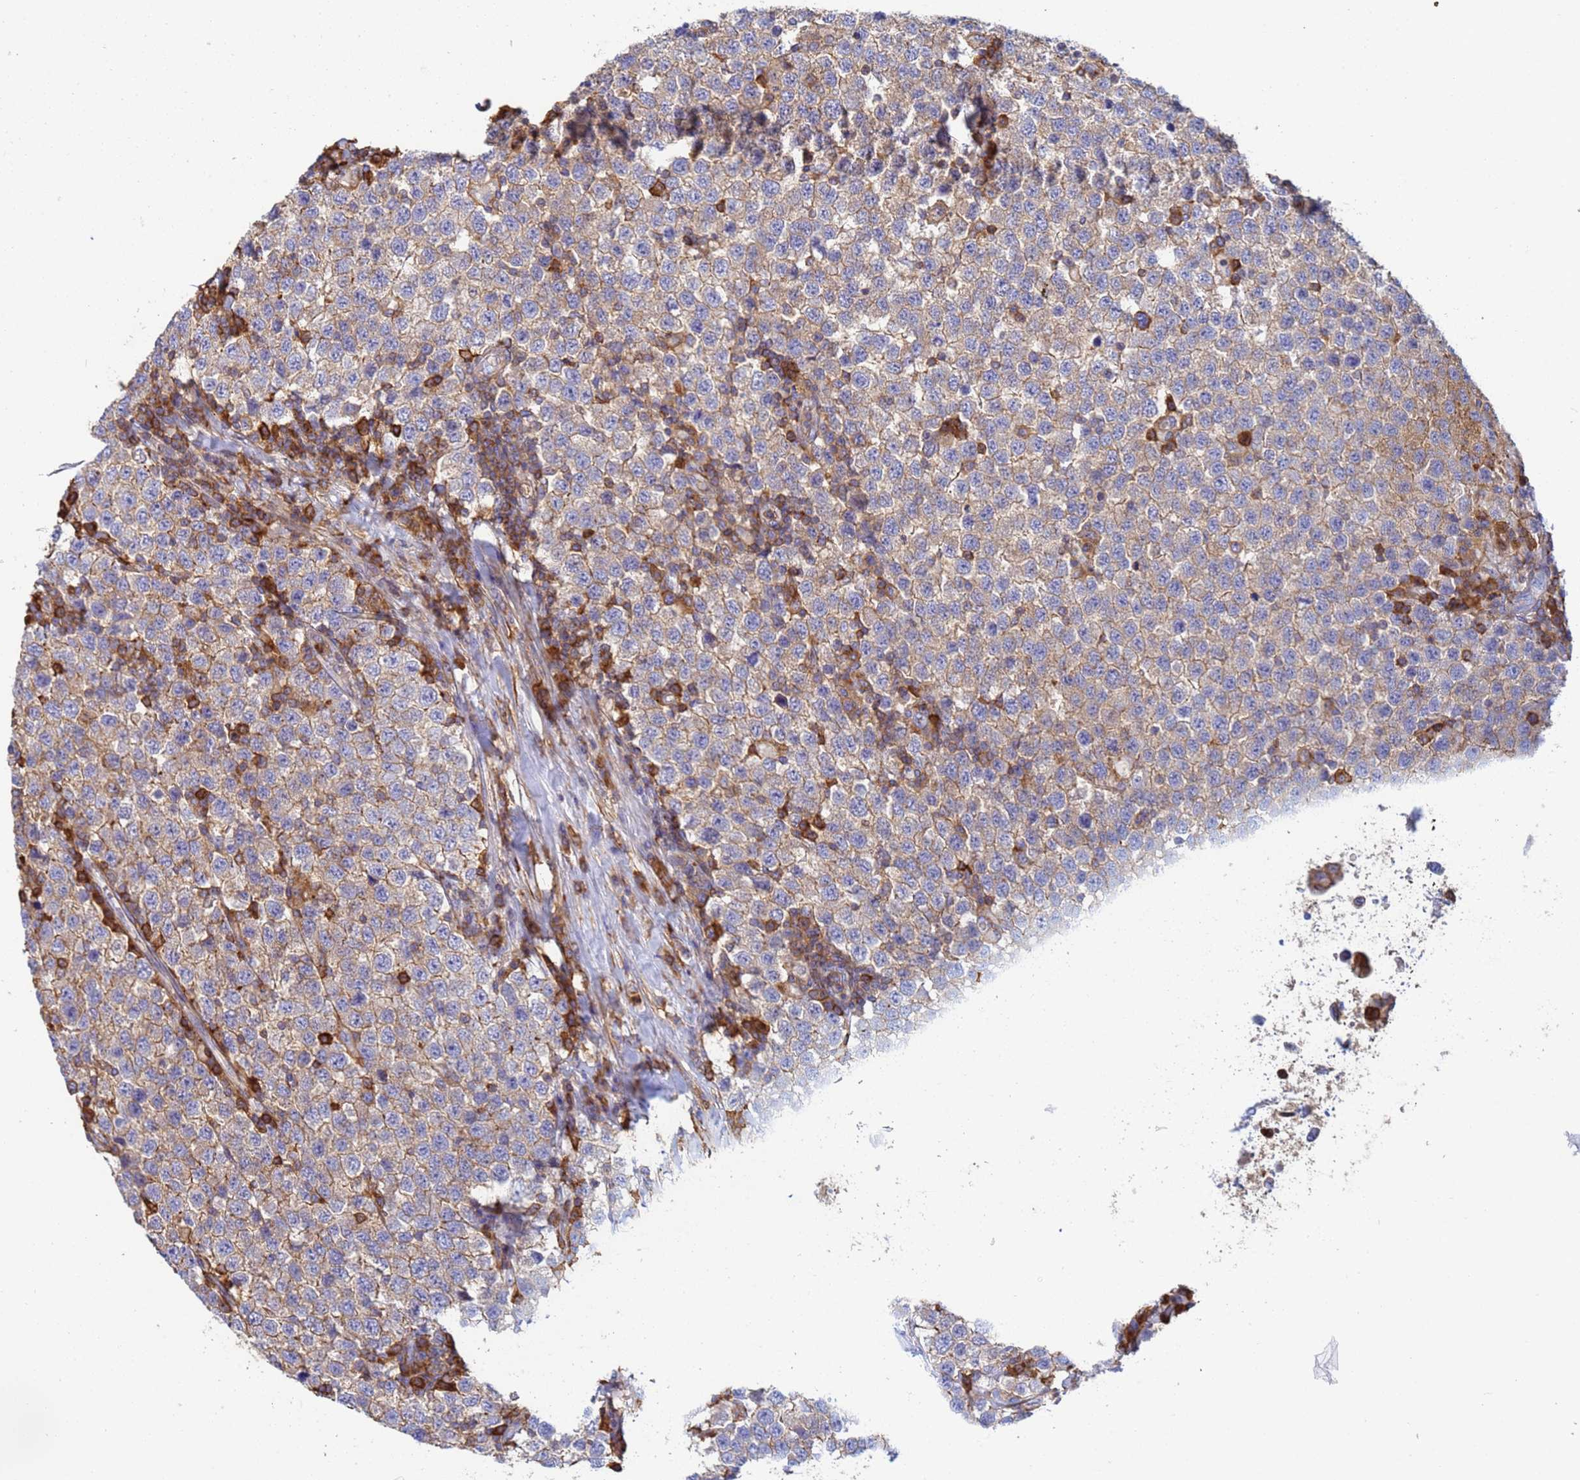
{"staining": {"intensity": "weak", "quantity": ">75%", "location": "cytoplasmic/membranous"}, "tissue": "testis cancer", "cell_type": "Tumor cells", "image_type": "cancer", "snomed": [{"axis": "morphology", "description": "Seminoma, NOS"}, {"axis": "topography", "description": "Testis"}], "caption": "This photomicrograph reveals immunohistochemistry staining of human seminoma (testis), with low weak cytoplasmic/membranous positivity in approximately >75% of tumor cells.", "gene": "ZNG1B", "patient": {"sex": "male", "age": 34}}